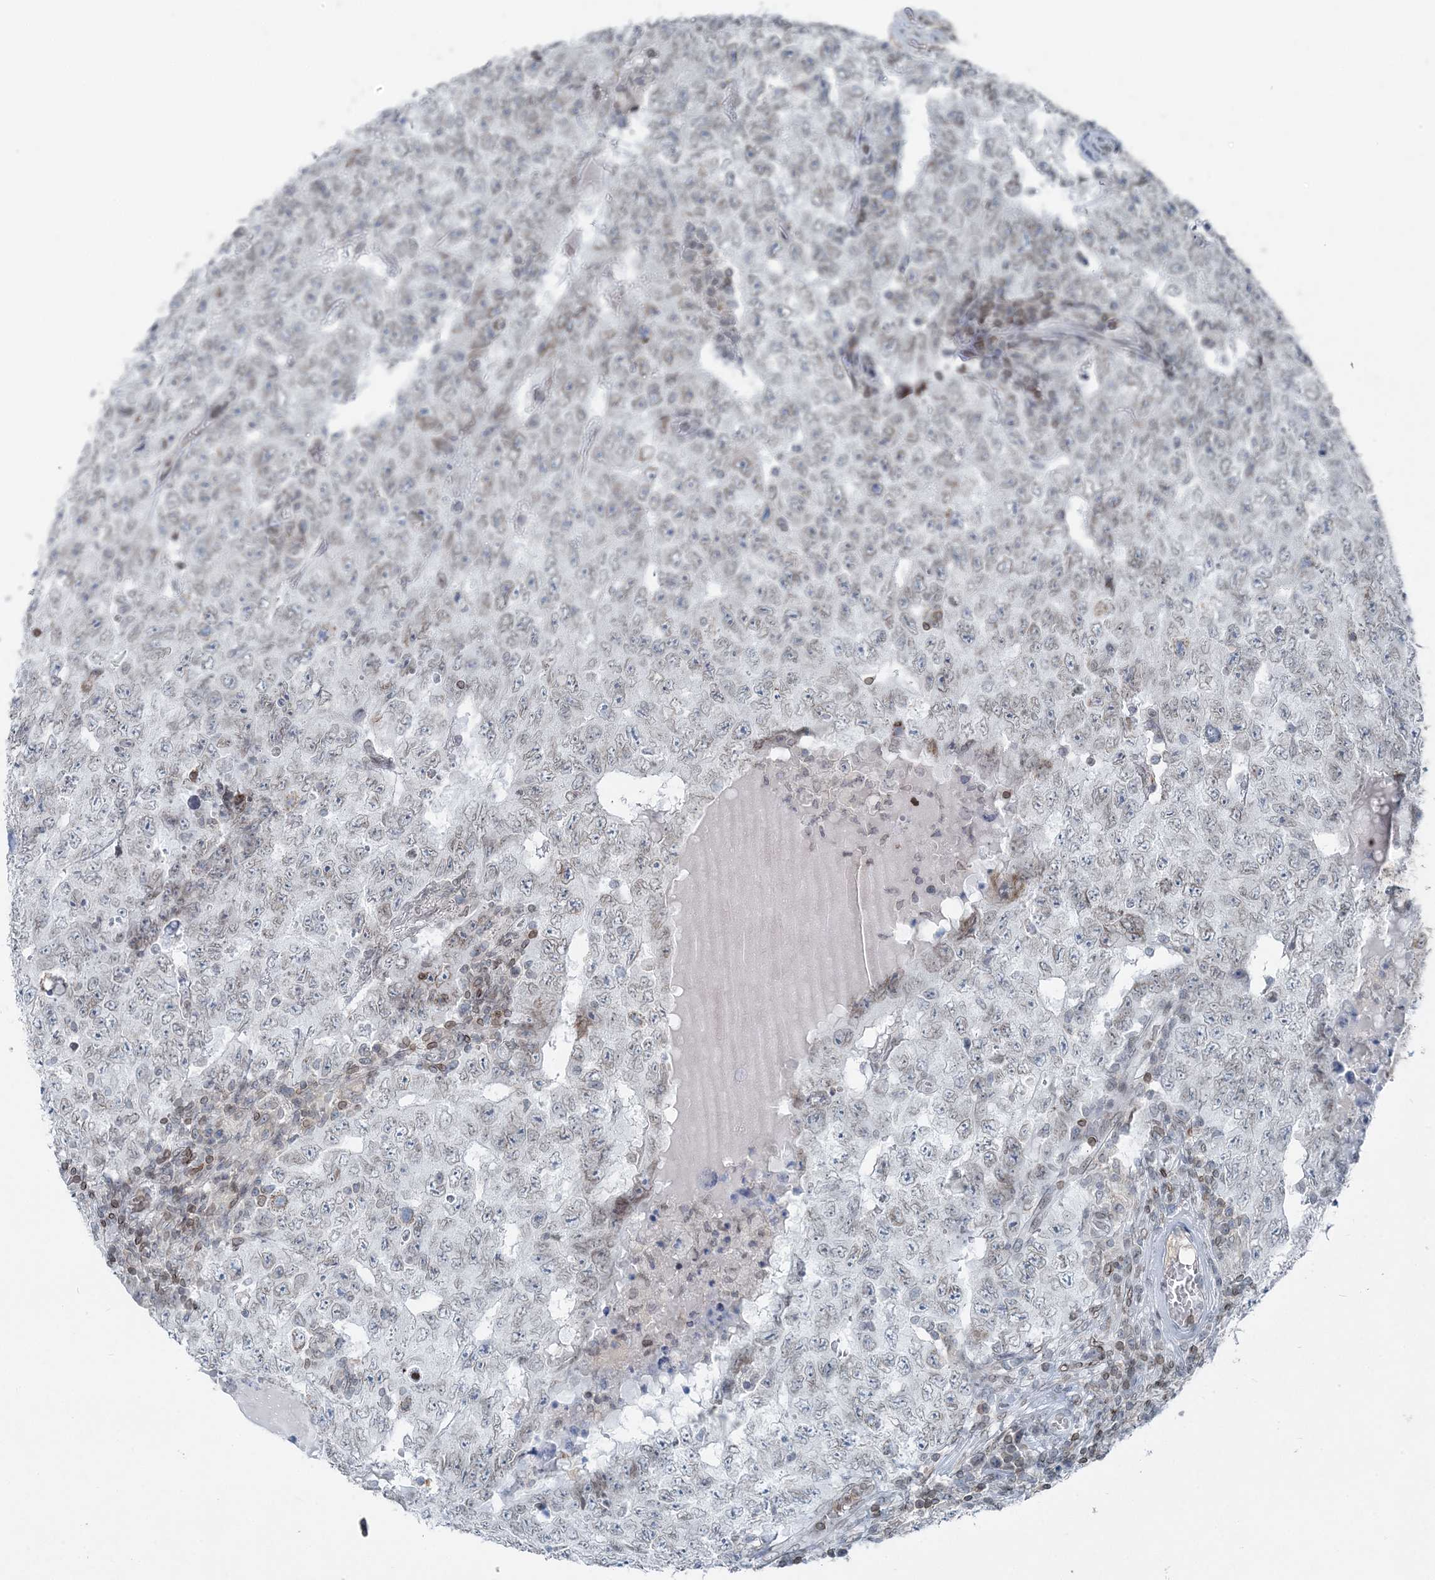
{"staining": {"intensity": "negative", "quantity": "none", "location": "none"}, "tissue": "testis cancer", "cell_type": "Tumor cells", "image_type": "cancer", "snomed": [{"axis": "morphology", "description": "Carcinoma, Embryonal, NOS"}, {"axis": "topography", "description": "Testis"}], "caption": "IHC of human testis cancer exhibits no staining in tumor cells. The staining was performed using DAB to visualize the protein expression in brown, while the nuclei were stained in blue with hematoxylin (Magnification: 20x).", "gene": "GJD4", "patient": {"sex": "male", "age": 26}}